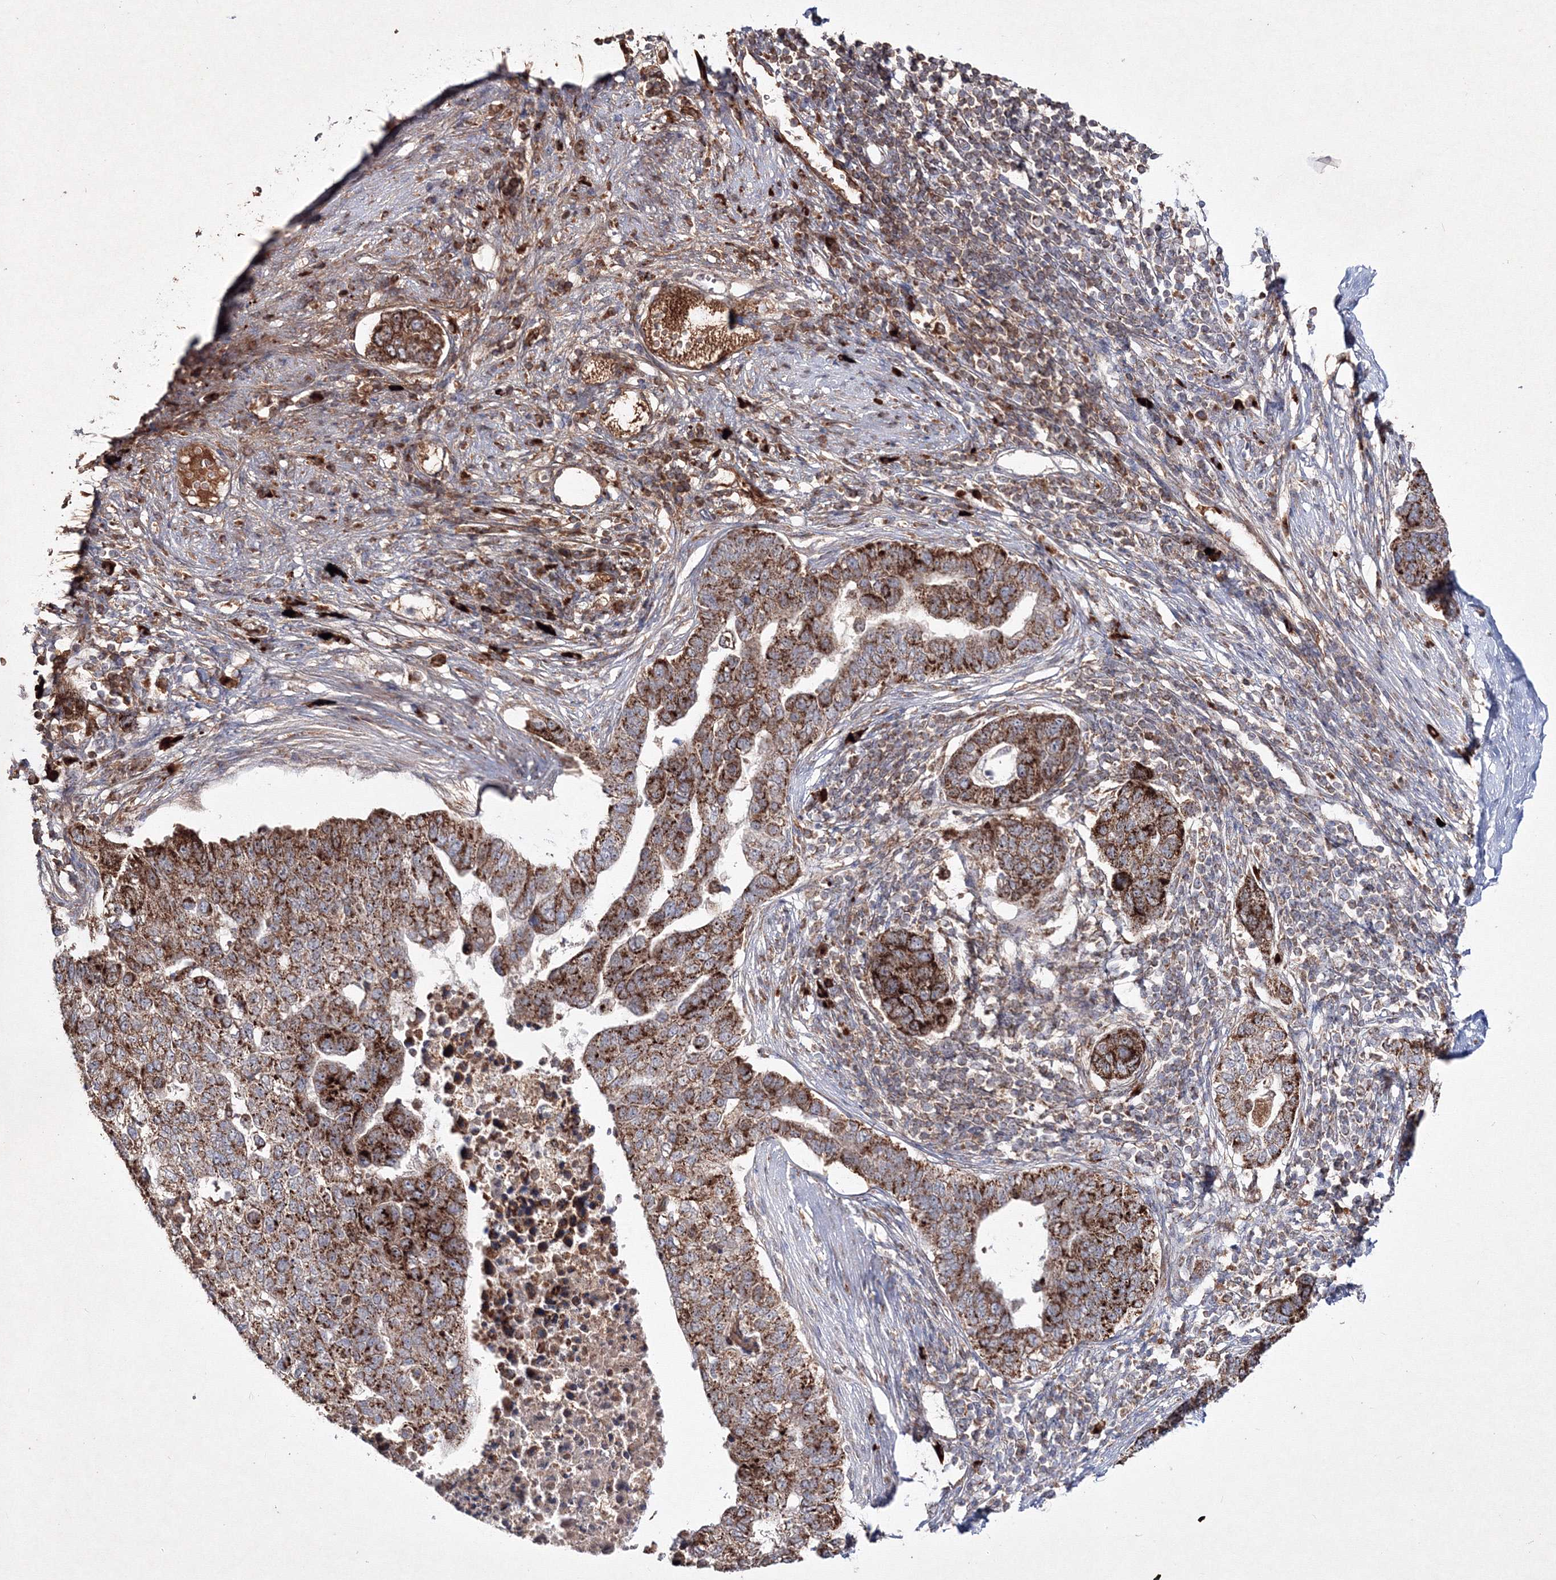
{"staining": {"intensity": "strong", "quantity": ">75%", "location": "cytoplasmic/membranous"}, "tissue": "pancreatic cancer", "cell_type": "Tumor cells", "image_type": "cancer", "snomed": [{"axis": "morphology", "description": "Adenocarcinoma, NOS"}, {"axis": "topography", "description": "Pancreas"}], "caption": "There is high levels of strong cytoplasmic/membranous staining in tumor cells of pancreatic adenocarcinoma, as demonstrated by immunohistochemical staining (brown color).", "gene": "PEX13", "patient": {"sex": "female", "age": 61}}